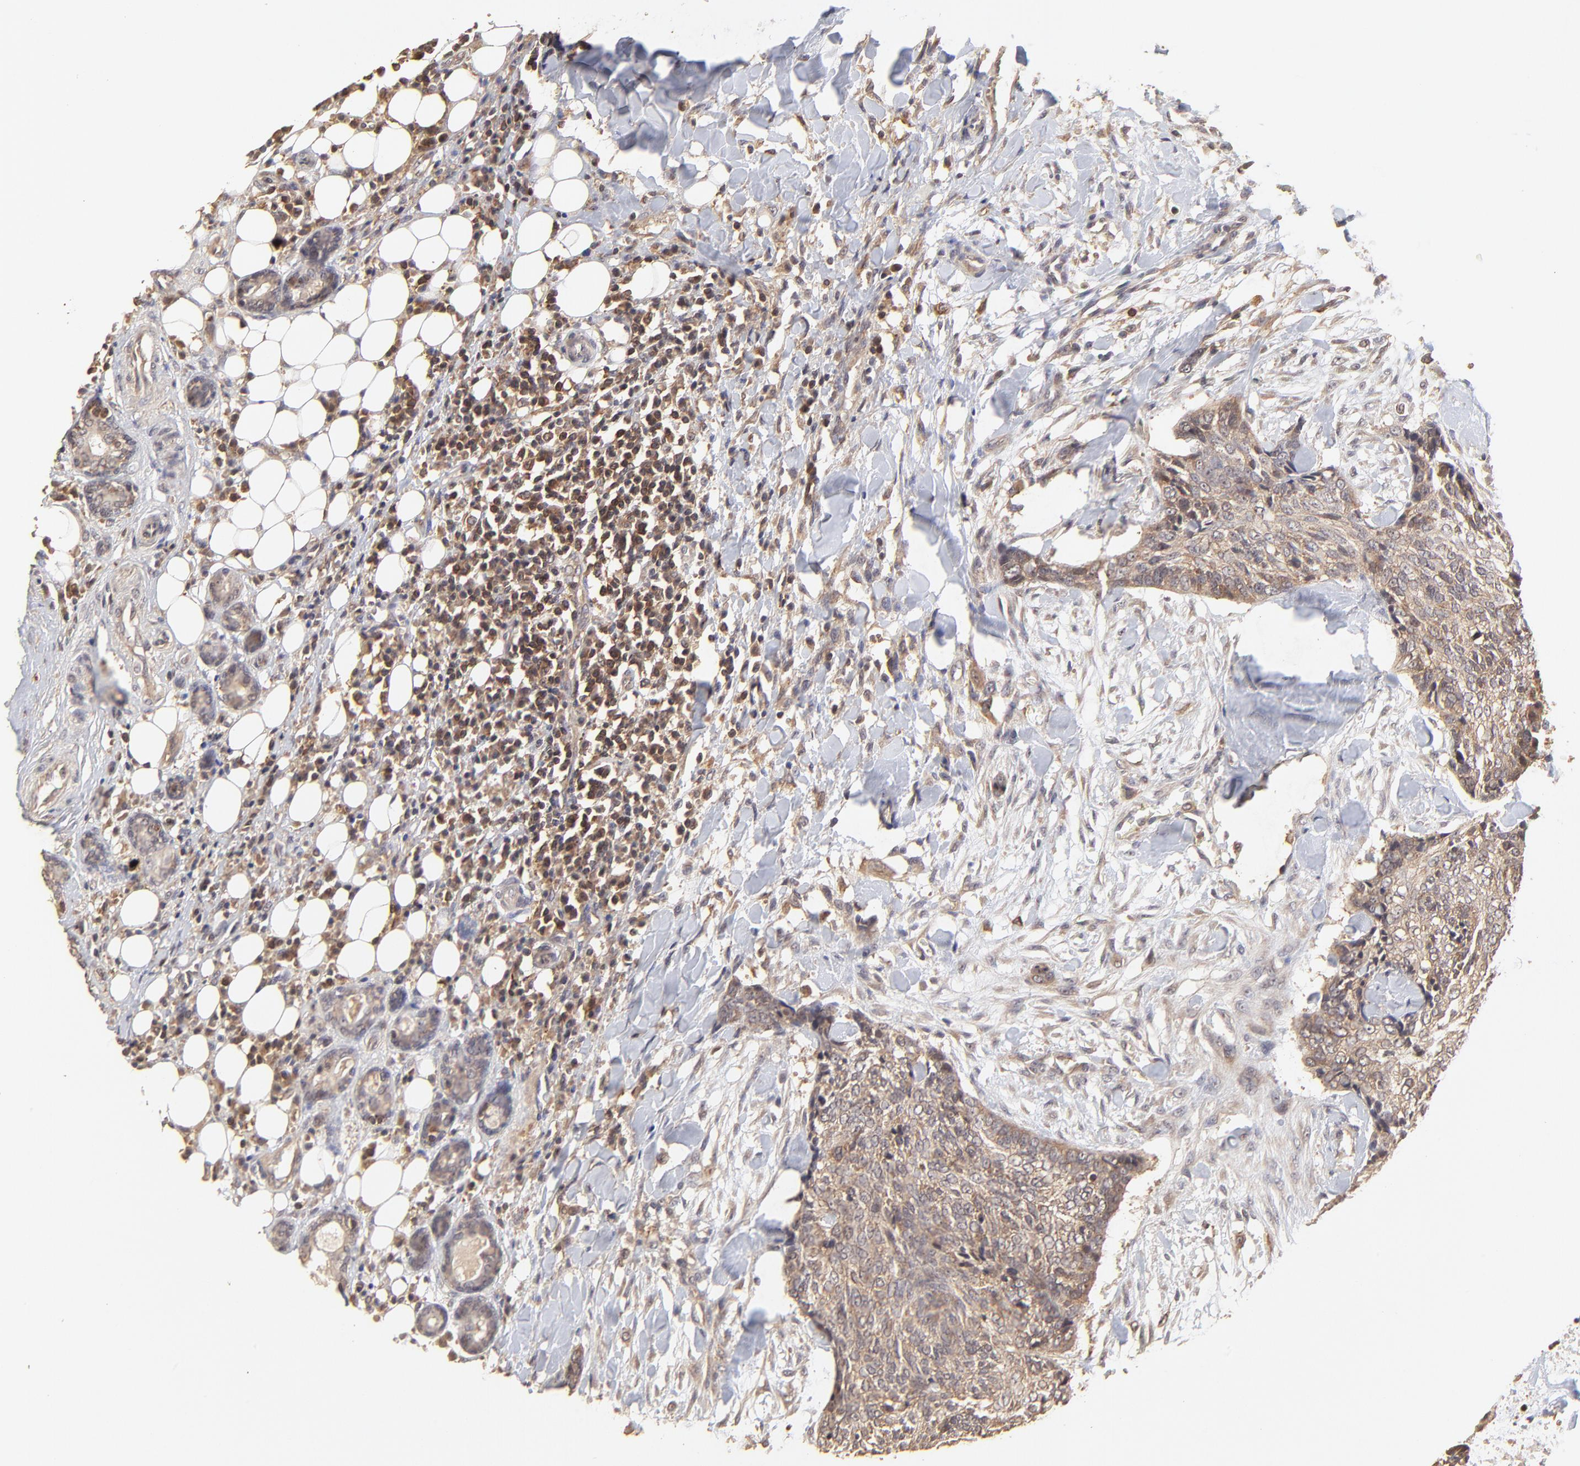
{"staining": {"intensity": "moderate", "quantity": ">75%", "location": "cytoplasmic/membranous"}, "tissue": "head and neck cancer", "cell_type": "Tumor cells", "image_type": "cancer", "snomed": [{"axis": "morphology", "description": "Squamous cell carcinoma, NOS"}, {"axis": "topography", "description": "Salivary gland"}, {"axis": "topography", "description": "Head-Neck"}], "caption": "A brown stain labels moderate cytoplasmic/membranous staining of a protein in human head and neck cancer tumor cells.", "gene": "STON2", "patient": {"sex": "male", "age": 70}}